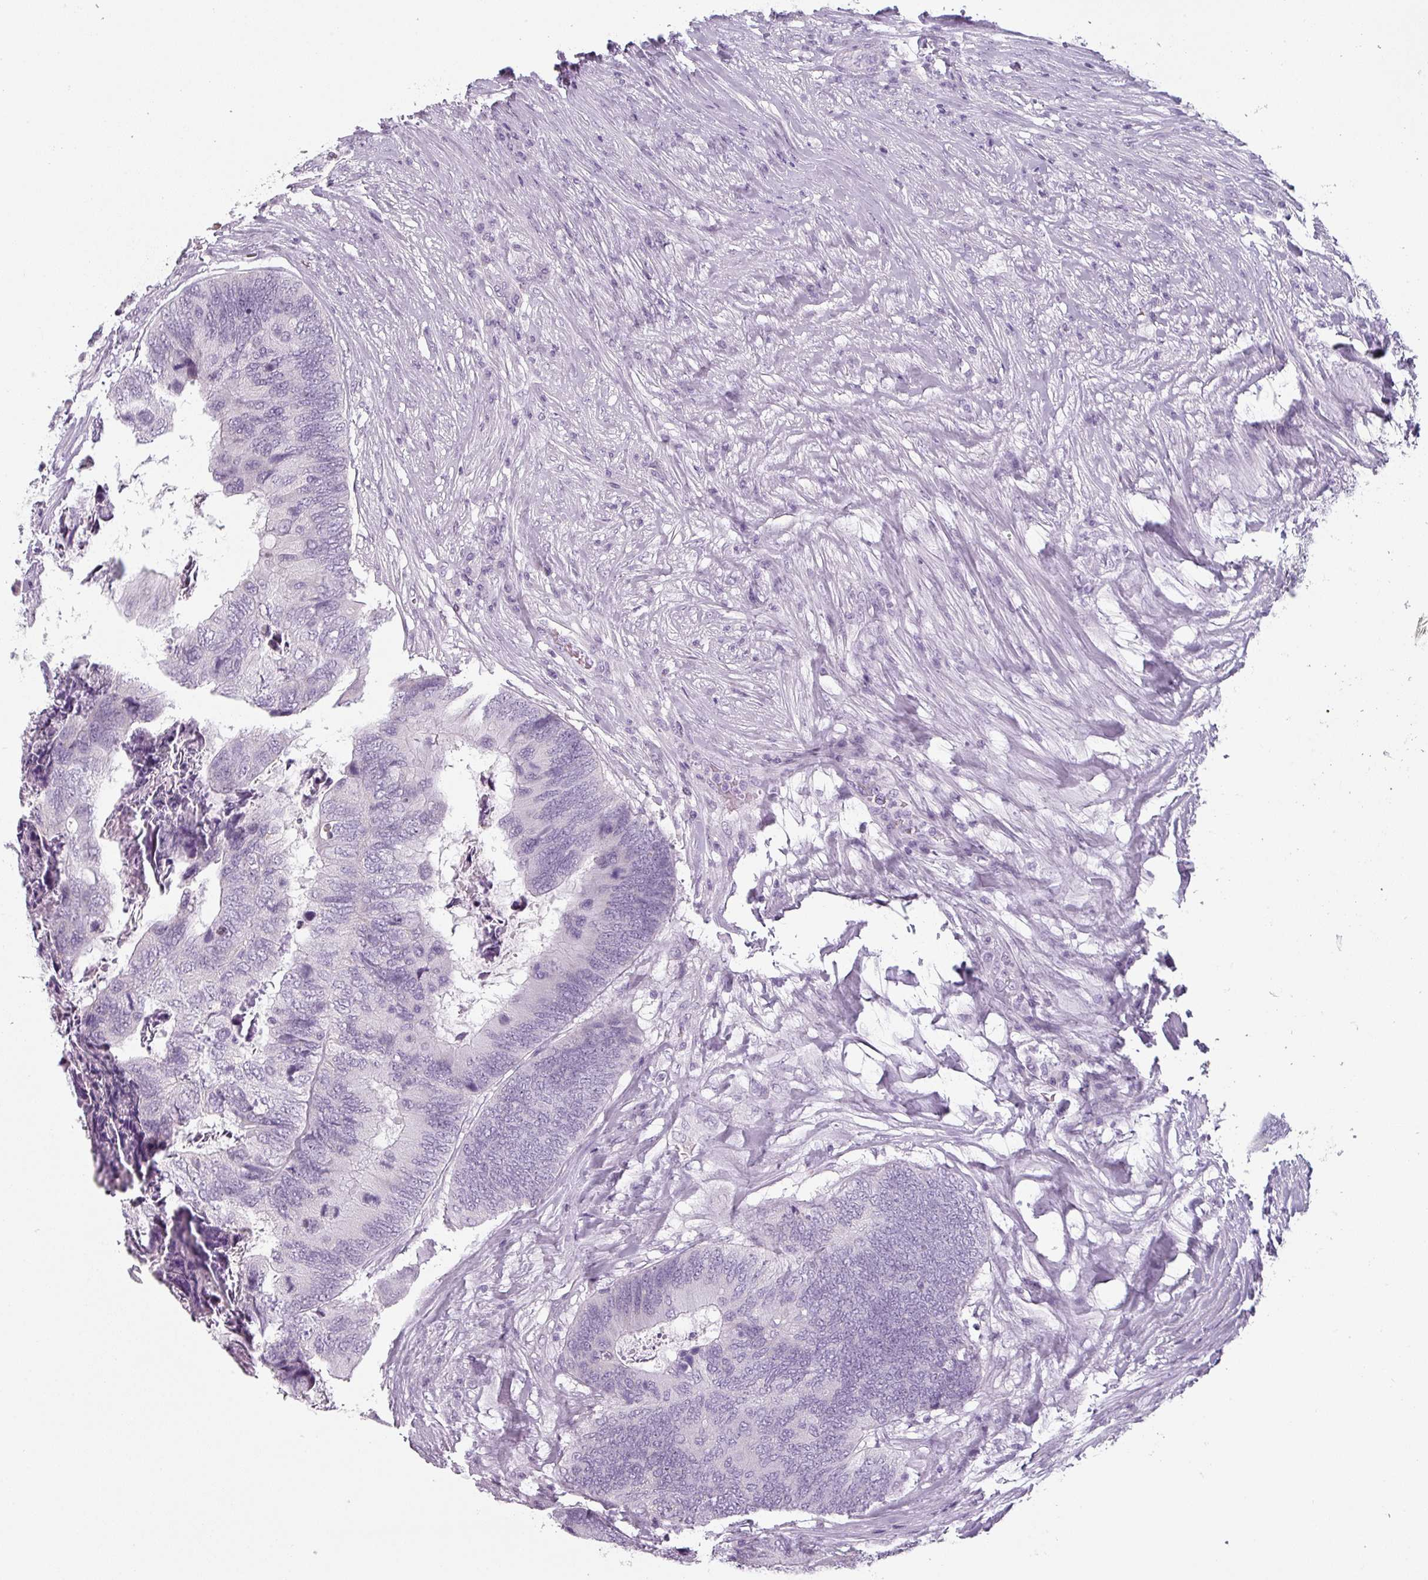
{"staining": {"intensity": "negative", "quantity": "none", "location": "none"}, "tissue": "colorectal cancer", "cell_type": "Tumor cells", "image_type": "cancer", "snomed": [{"axis": "morphology", "description": "Adenocarcinoma, NOS"}, {"axis": "topography", "description": "Colon"}], "caption": "IHC histopathology image of colorectal adenocarcinoma stained for a protein (brown), which shows no staining in tumor cells.", "gene": "SFTPA1", "patient": {"sex": "female", "age": 67}}